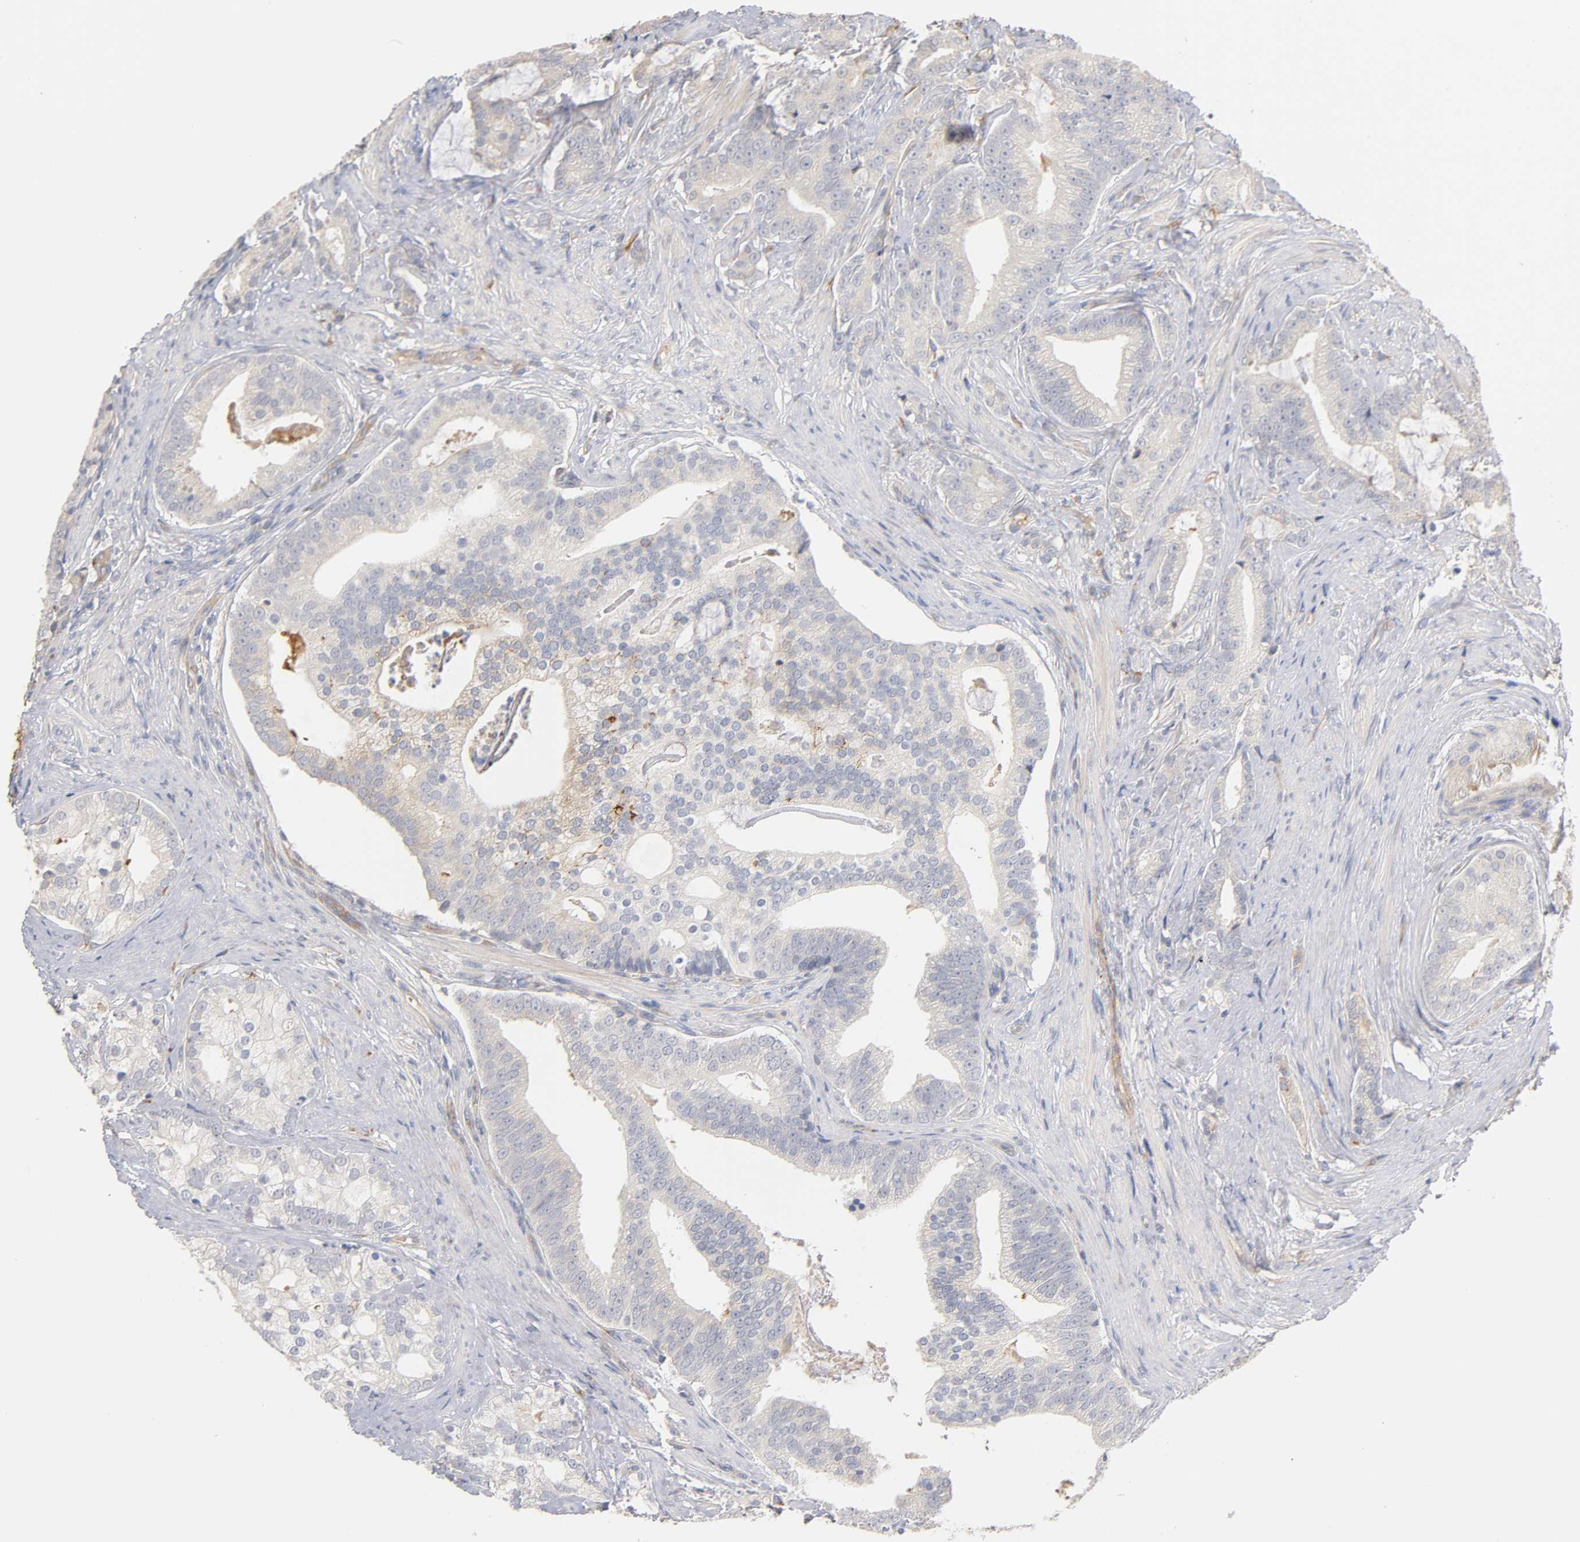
{"staining": {"intensity": "negative", "quantity": "none", "location": "none"}, "tissue": "prostate cancer", "cell_type": "Tumor cells", "image_type": "cancer", "snomed": [{"axis": "morphology", "description": "Adenocarcinoma, Low grade"}, {"axis": "topography", "description": "Prostate"}], "caption": "This micrograph is of prostate low-grade adenocarcinoma stained with immunohistochemistry (IHC) to label a protein in brown with the nuclei are counter-stained blue. There is no expression in tumor cells.", "gene": "LAMB1", "patient": {"sex": "male", "age": 58}}